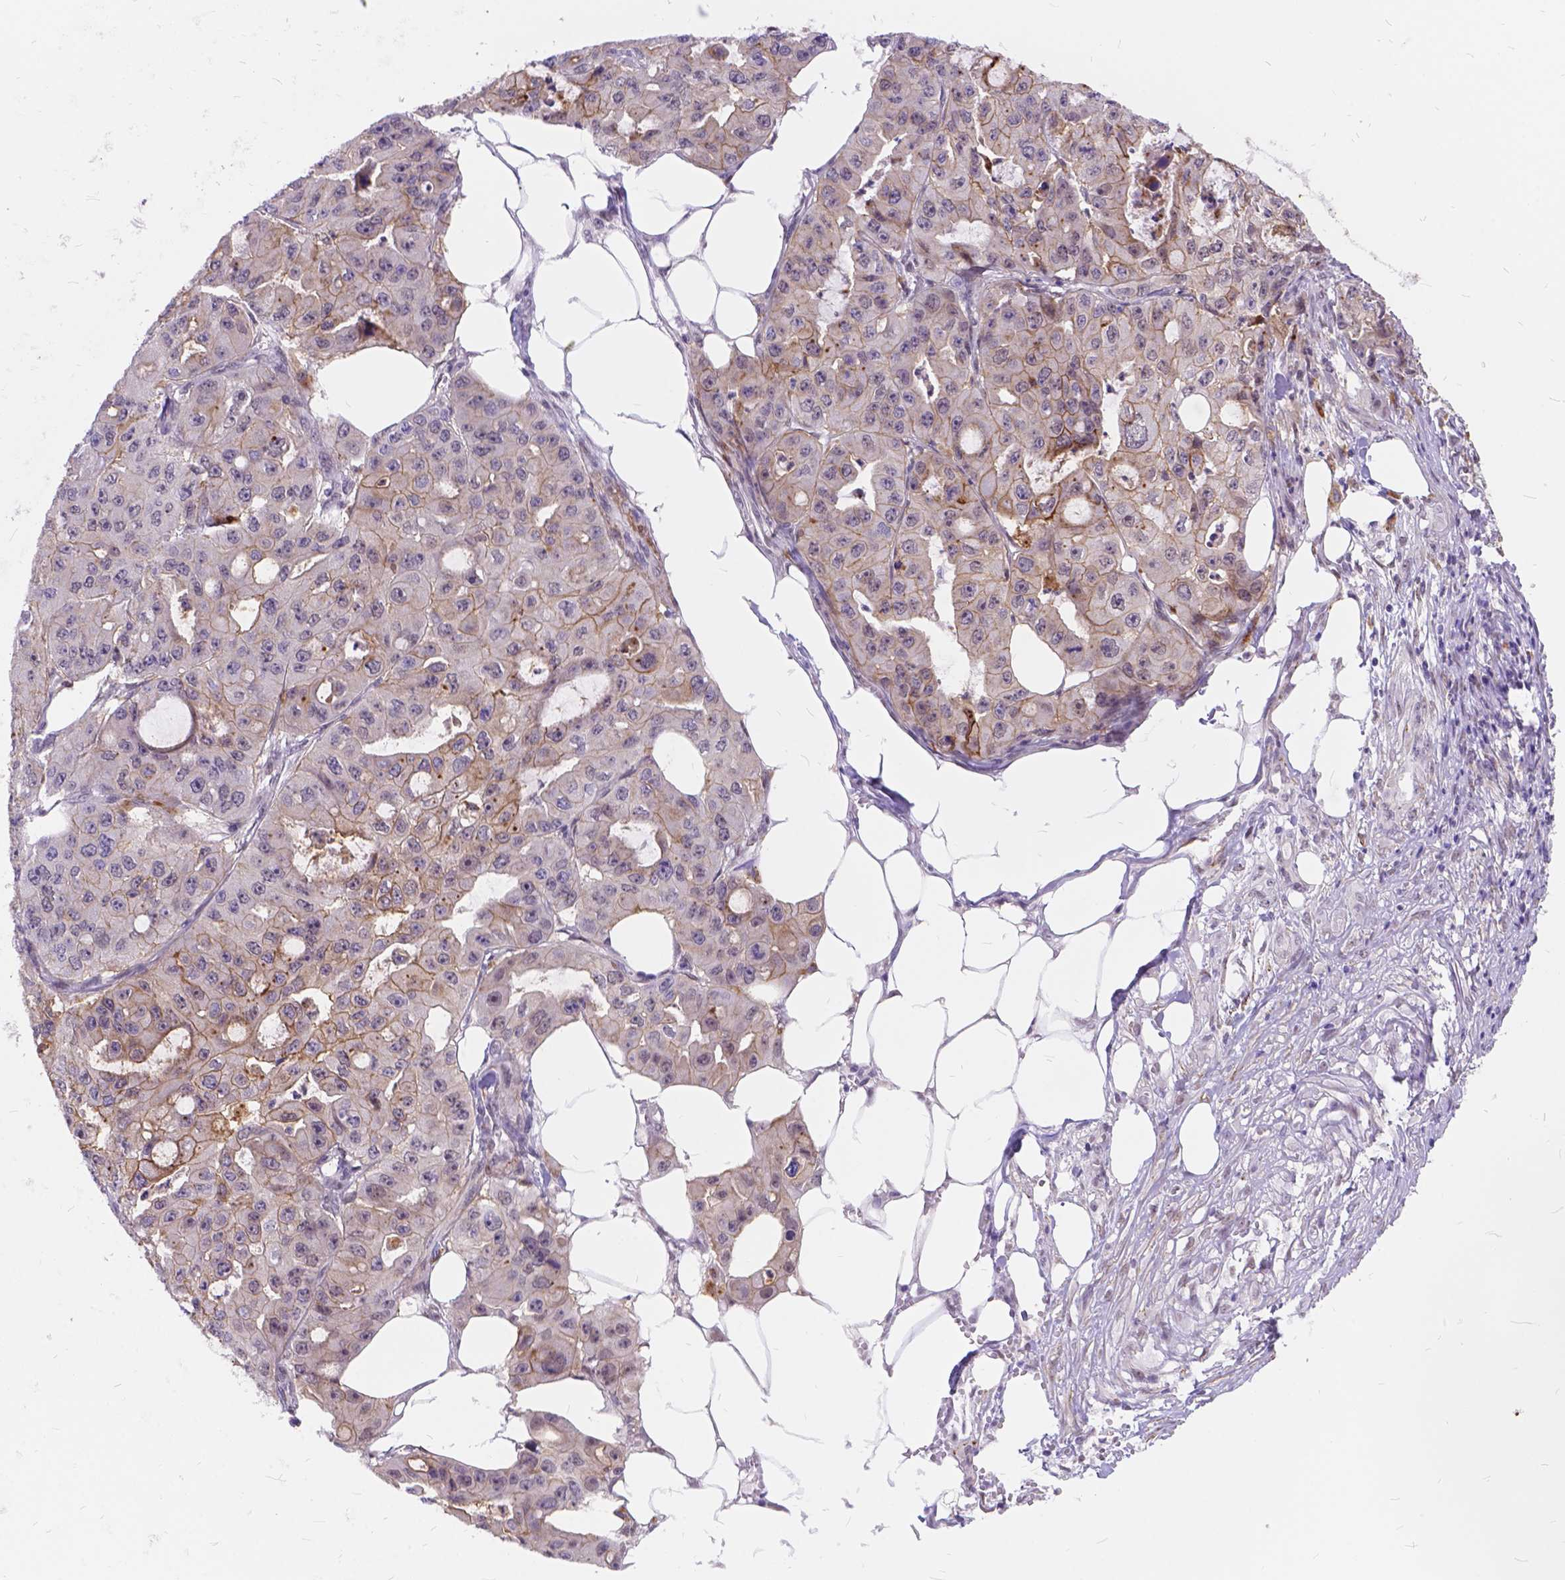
{"staining": {"intensity": "moderate", "quantity": "25%-75%", "location": "cytoplasmic/membranous"}, "tissue": "ovarian cancer", "cell_type": "Tumor cells", "image_type": "cancer", "snomed": [{"axis": "morphology", "description": "Cystadenocarcinoma, serous, NOS"}, {"axis": "topography", "description": "Ovary"}], "caption": "Protein staining of serous cystadenocarcinoma (ovarian) tissue reveals moderate cytoplasmic/membranous positivity in approximately 25%-75% of tumor cells. (brown staining indicates protein expression, while blue staining denotes nuclei).", "gene": "MAN2C1", "patient": {"sex": "female", "age": 56}}